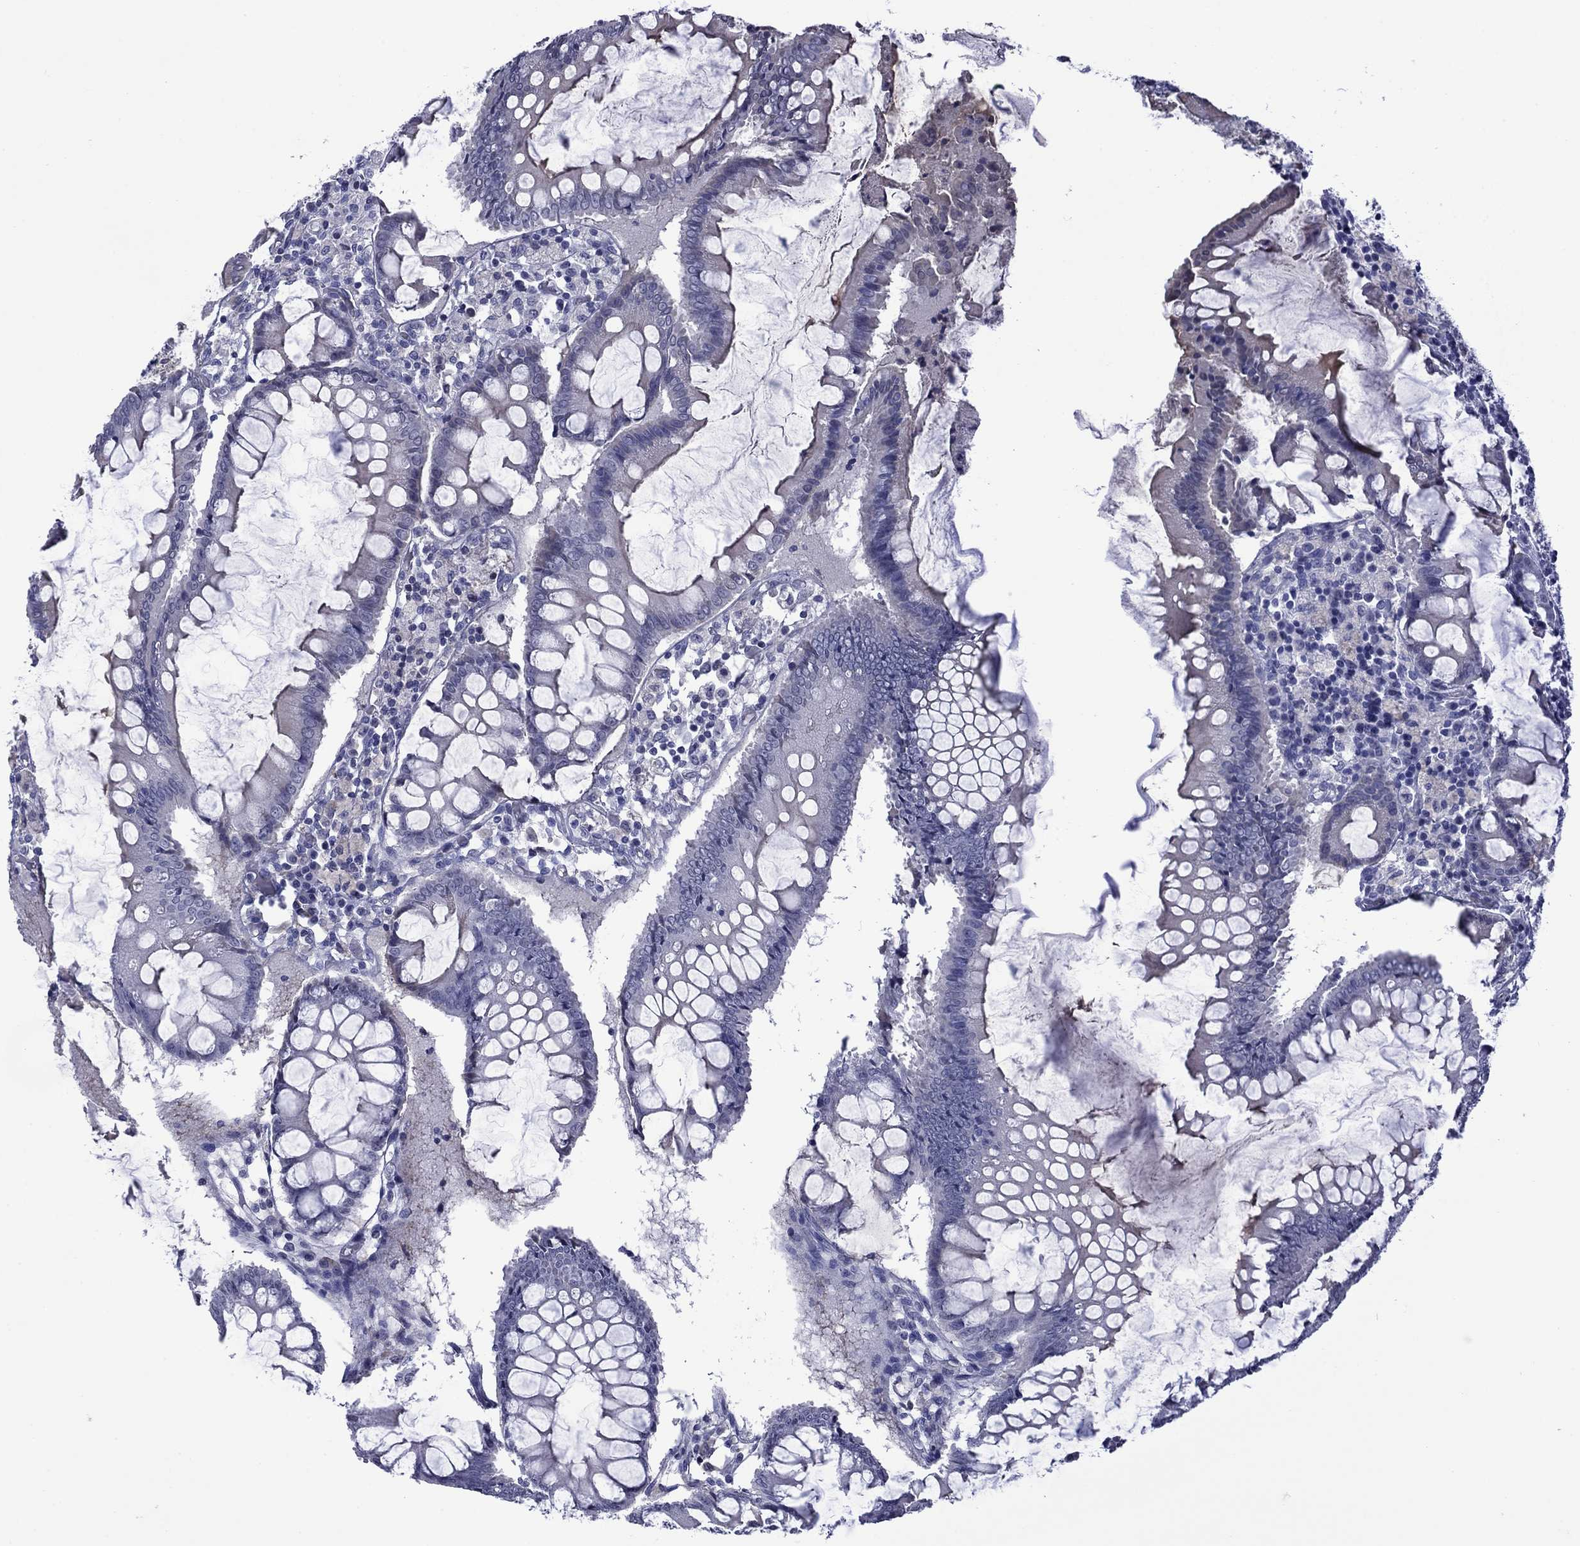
{"staining": {"intensity": "negative", "quantity": "none", "location": "none"}, "tissue": "colorectal cancer", "cell_type": "Tumor cells", "image_type": "cancer", "snomed": [{"axis": "morphology", "description": "Adenocarcinoma, NOS"}, {"axis": "topography", "description": "Colon"}], "caption": "There is no significant staining in tumor cells of colorectal cancer.", "gene": "APOA2", "patient": {"sex": "female", "age": 82}}